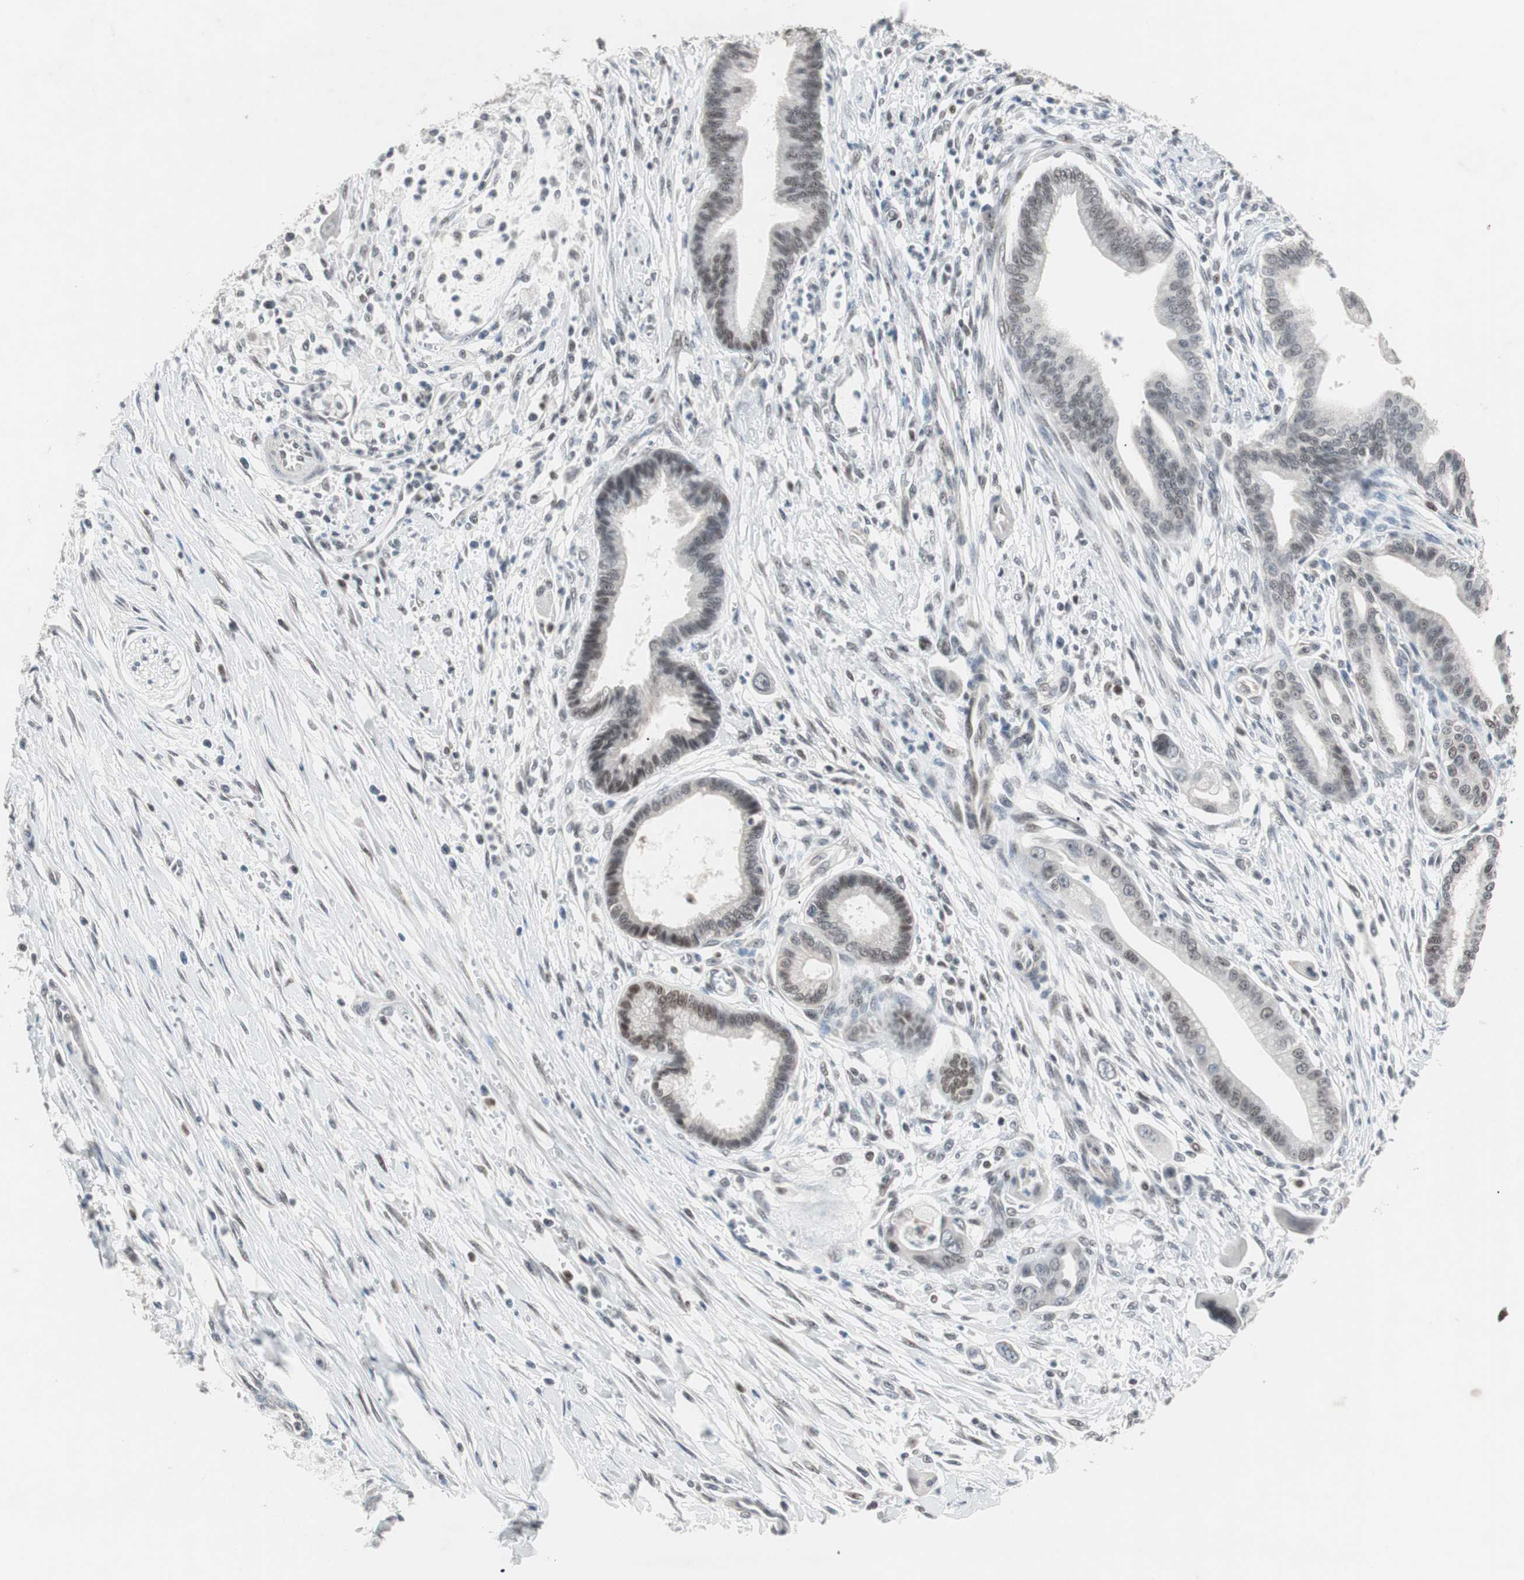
{"staining": {"intensity": "moderate", "quantity": "25%-75%", "location": "nuclear"}, "tissue": "pancreatic cancer", "cell_type": "Tumor cells", "image_type": "cancer", "snomed": [{"axis": "morphology", "description": "Adenocarcinoma, NOS"}, {"axis": "topography", "description": "Pancreas"}], "caption": "The immunohistochemical stain shows moderate nuclear positivity in tumor cells of adenocarcinoma (pancreatic) tissue.", "gene": "LIG3", "patient": {"sex": "male", "age": 59}}